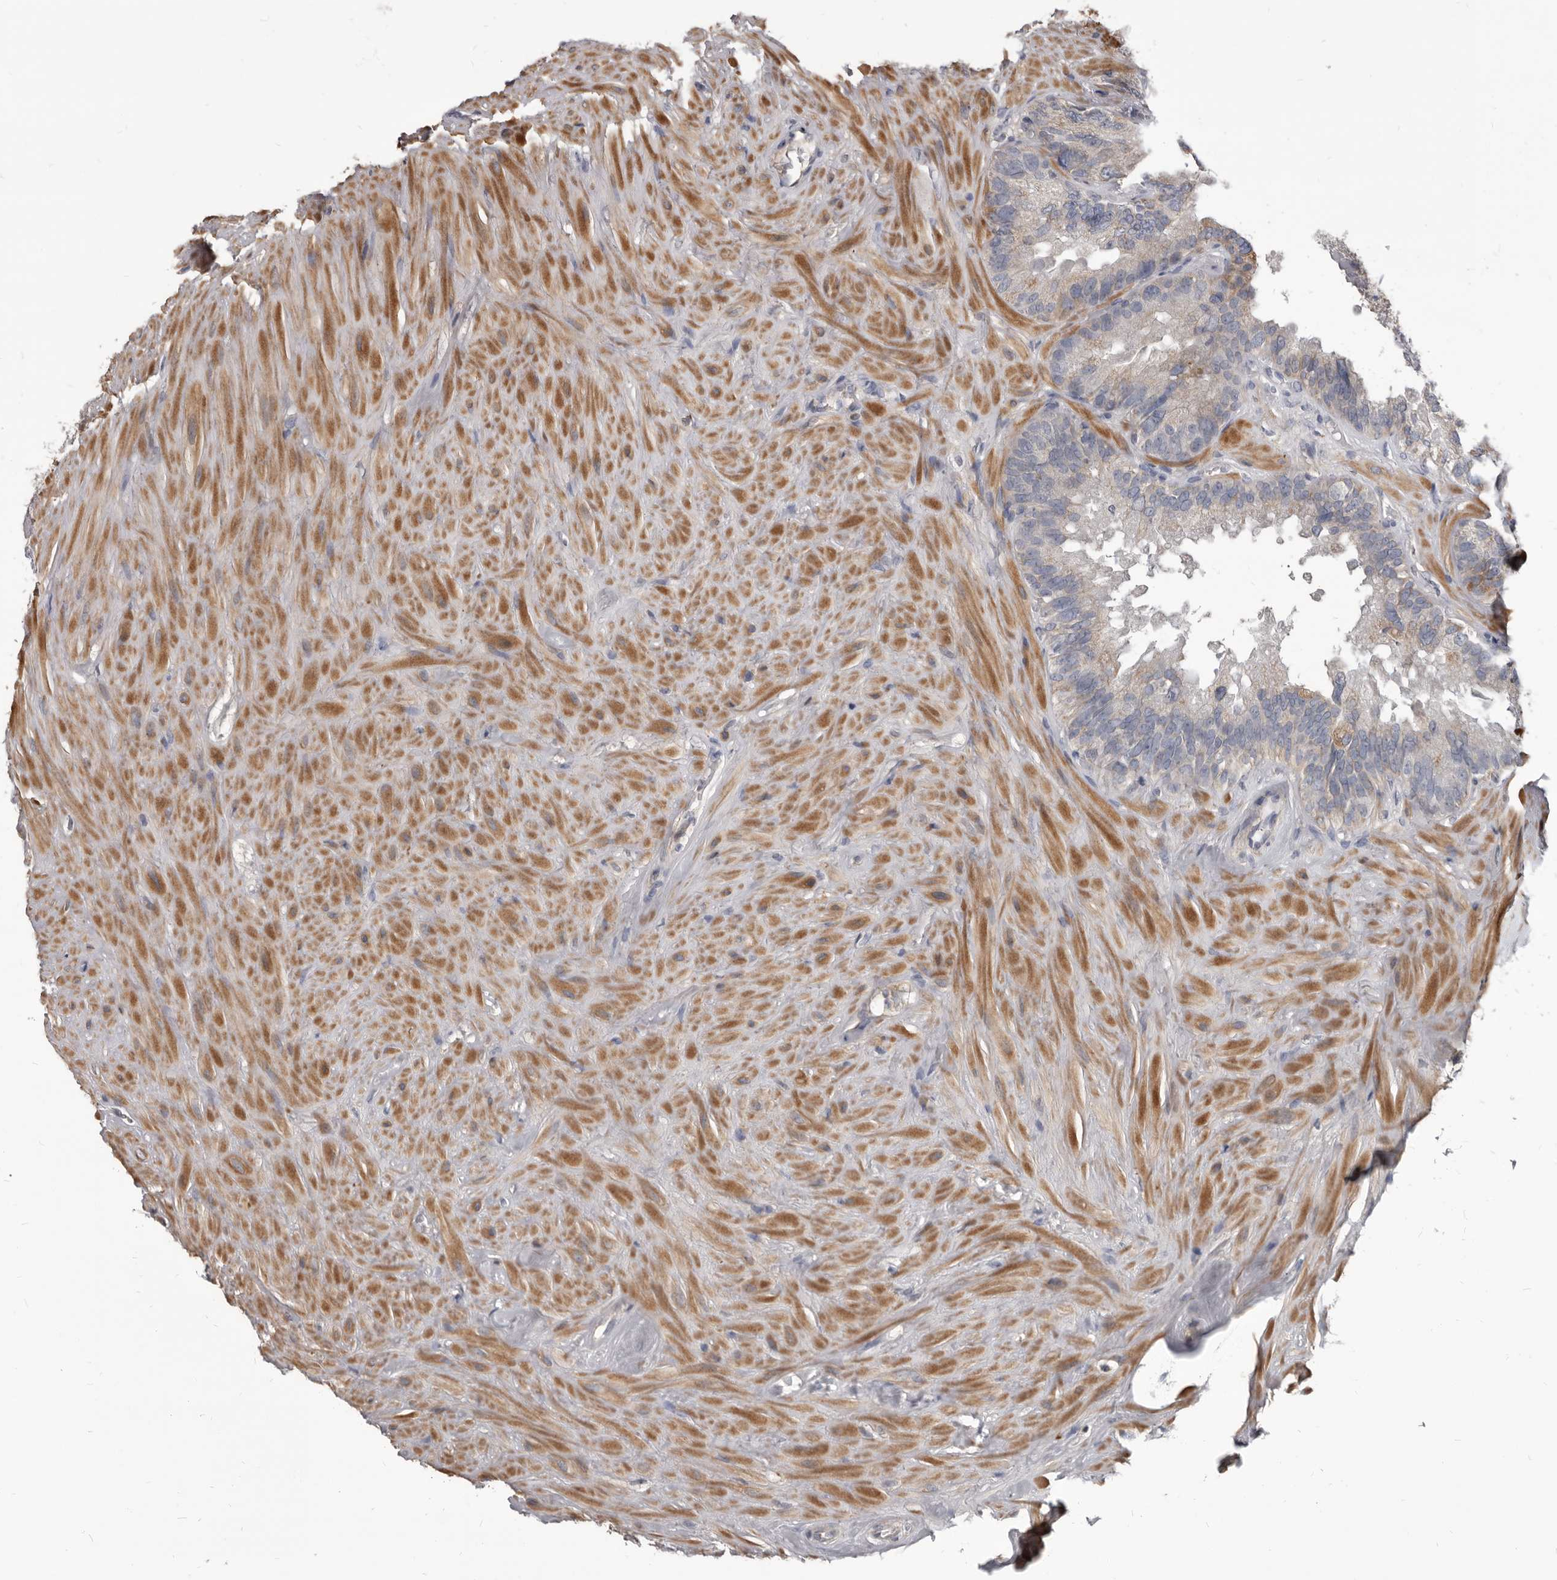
{"staining": {"intensity": "moderate", "quantity": "25%-75%", "location": "cytoplasmic/membranous"}, "tissue": "seminal vesicle", "cell_type": "Glandular cells", "image_type": "normal", "snomed": [{"axis": "morphology", "description": "Normal tissue, NOS"}, {"axis": "topography", "description": "Seminal veicle"}], "caption": "Immunohistochemistry (IHC) micrograph of normal seminal vesicle: seminal vesicle stained using immunohistochemistry (IHC) exhibits medium levels of moderate protein expression localized specifically in the cytoplasmic/membranous of glandular cells, appearing as a cytoplasmic/membranous brown color.", "gene": "ALDH5A1", "patient": {"sex": "male", "age": 80}}